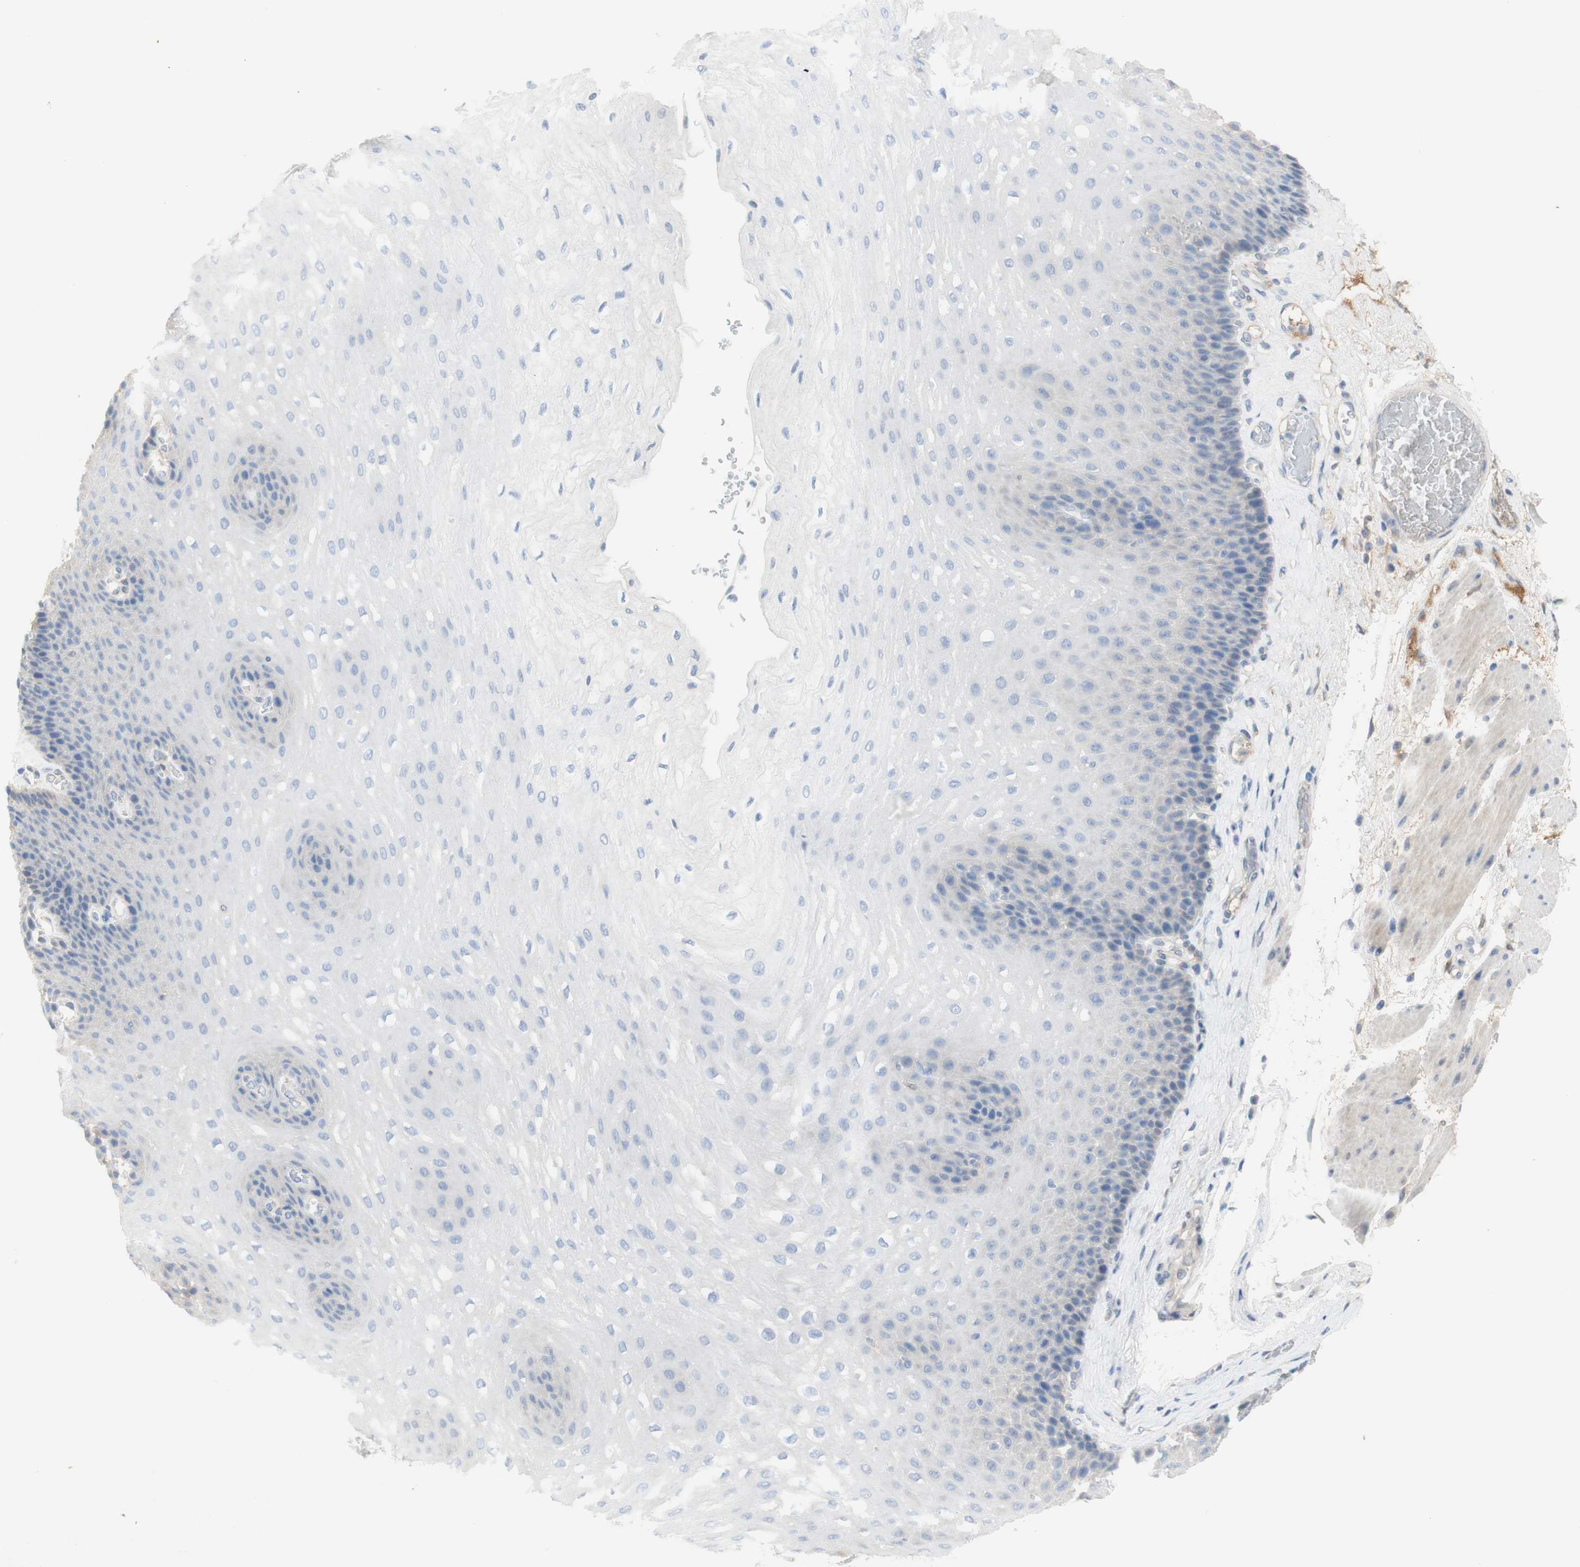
{"staining": {"intensity": "negative", "quantity": "none", "location": "none"}, "tissue": "esophagus", "cell_type": "Squamous epithelial cells", "image_type": "normal", "snomed": [{"axis": "morphology", "description": "Normal tissue, NOS"}, {"axis": "topography", "description": "Esophagus"}], "caption": "Squamous epithelial cells show no significant expression in benign esophagus.", "gene": "SELENBP1", "patient": {"sex": "female", "age": 72}}